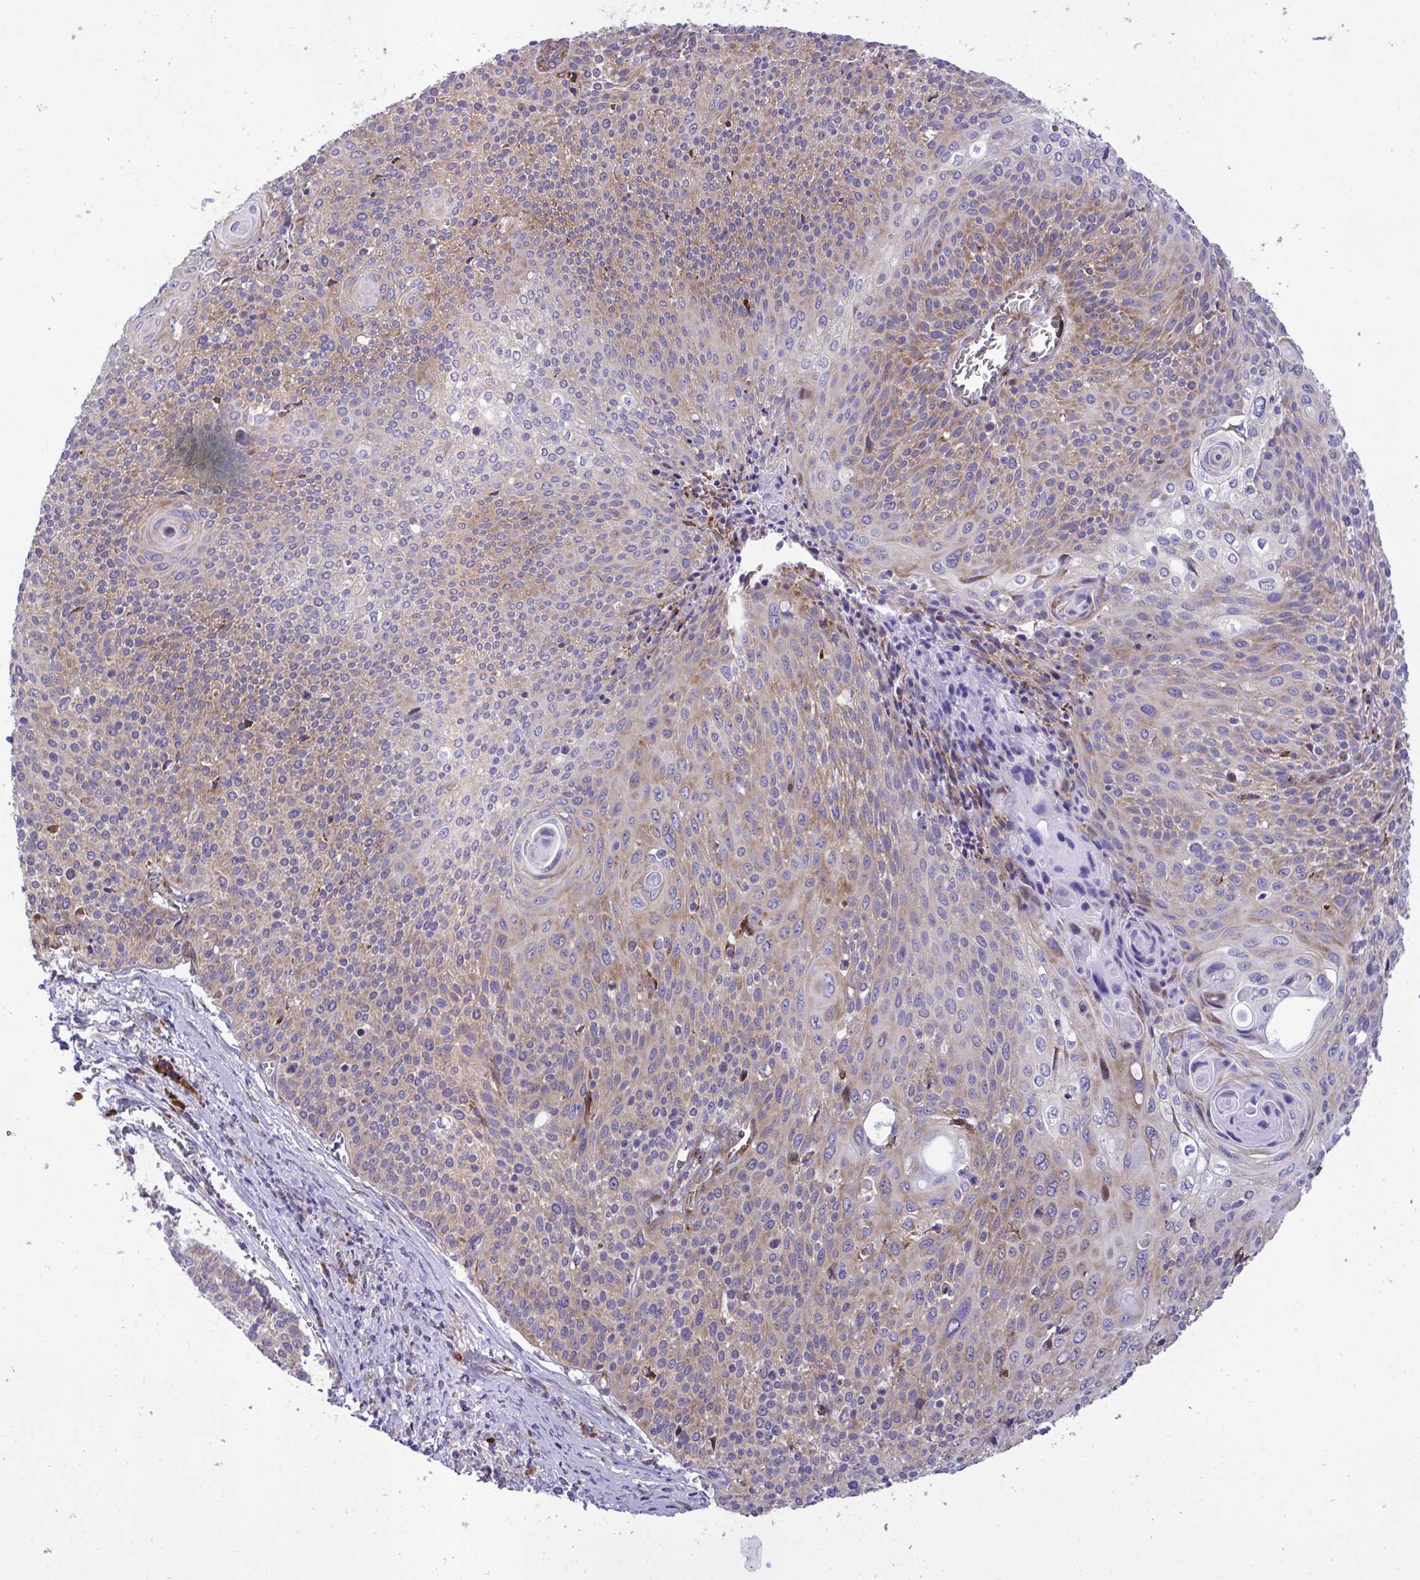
{"staining": {"intensity": "weak", "quantity": "25%-75%", "location": "cytoplasmic/membranous"}, "tissue": "cervical cancer", "cell_type": "Tumor cells", "image_type": "cancer", "snomed": [{"axis": "morphology", "description": "Squamous cell carcinoma, NOS"}, {"axis": "topography", "description": "Cervix"}], "caption": "This photomicrograph reveals cervical cancer stained with immunohistochemistry (IHC) to label a protein in brown. The cytoplasmic/membranous of tumor cells show weak positivity for the protein. Nuclei are counter-stained blue.", "gene": "RPS15", "patient": {"sex": "female", "age": 31}}